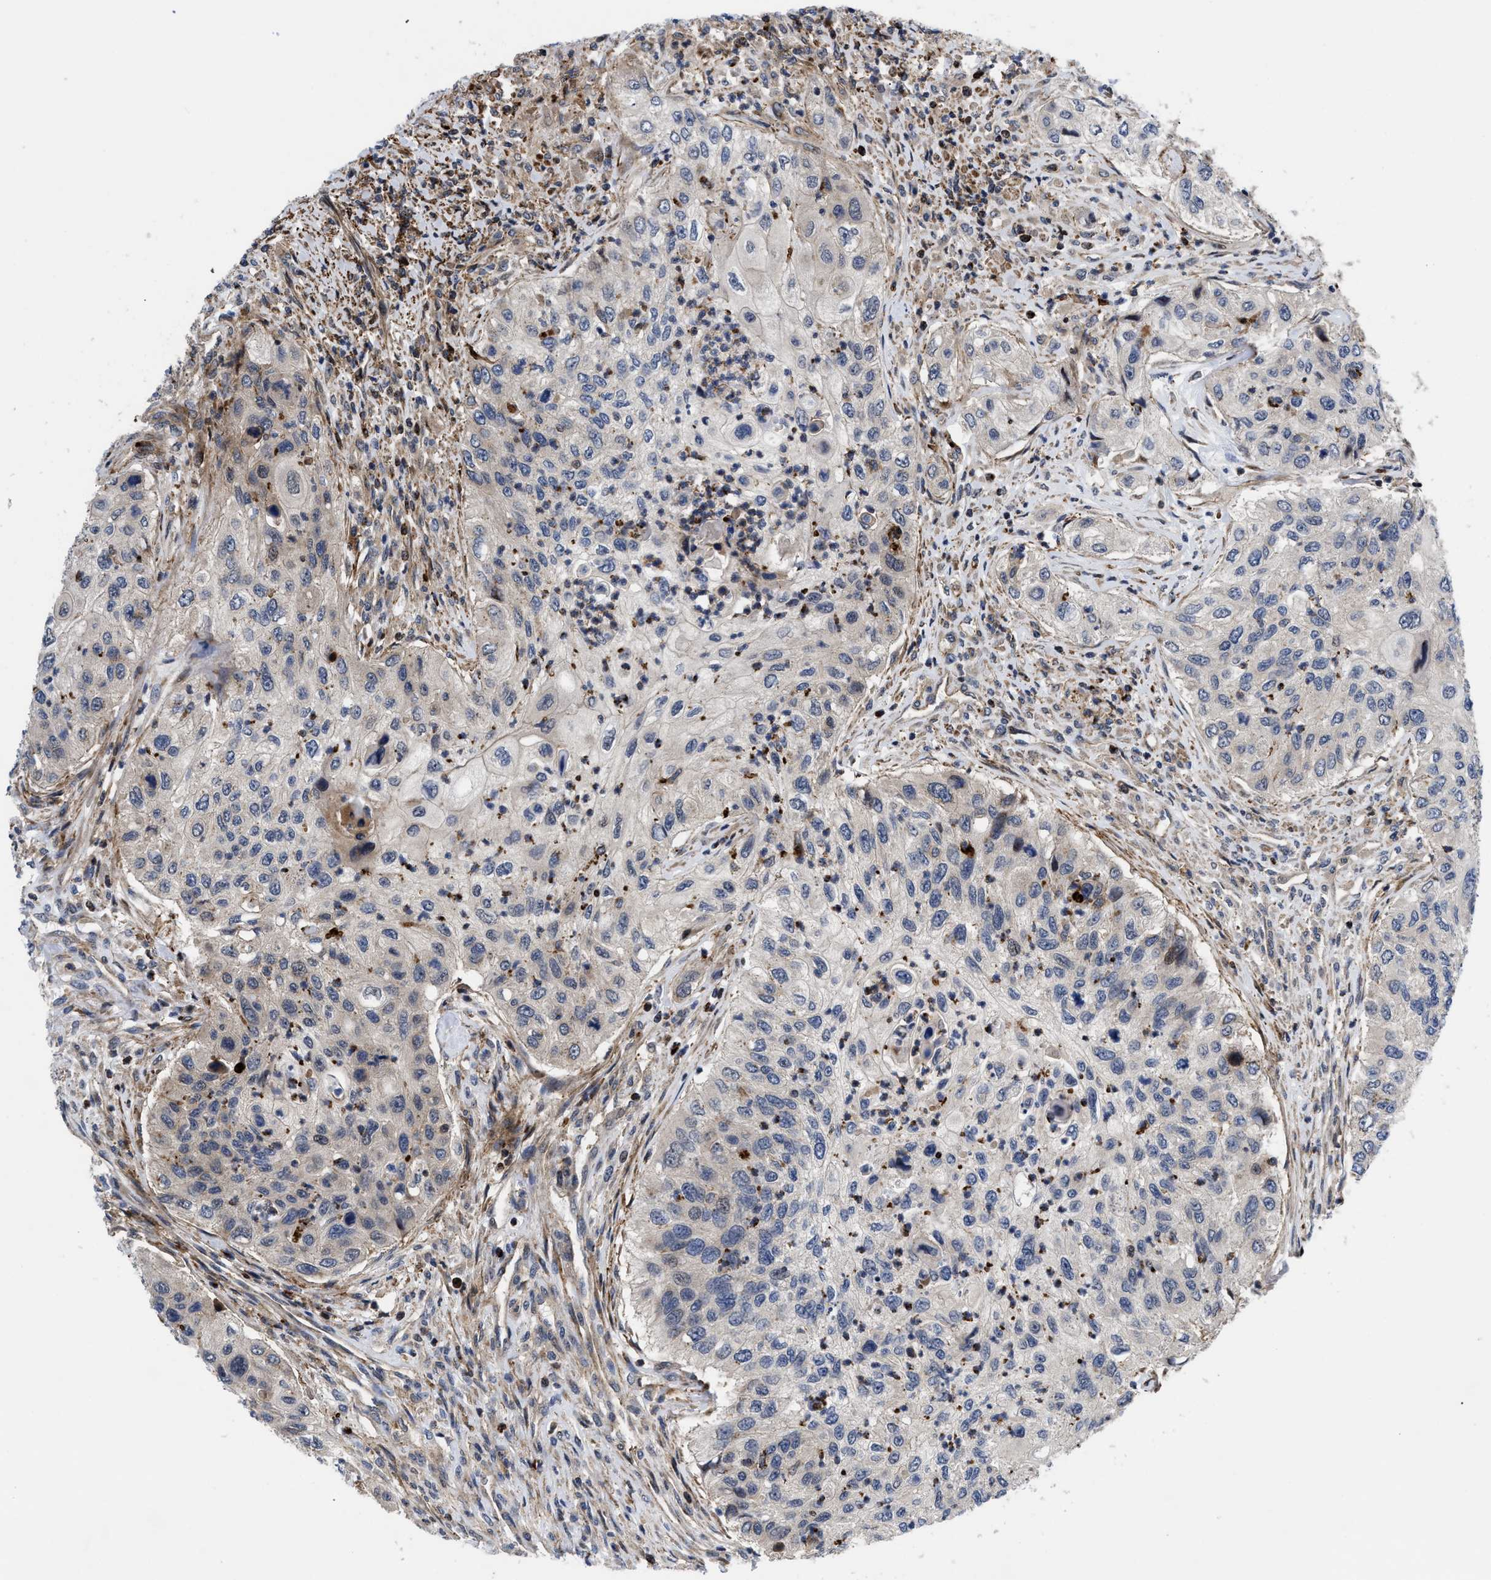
{"staining": {"intensity": "weak", "quantity": "<25%", "location": "cytoplasmic/membranous"}, "tissue": "urothelial cancer", "cell_type": "Tumor cells", "image_type": "cancer", "snomed": [{"axis": "morphology", "description": "Urothelial carcinoma, High grade"}, {"axis": "topography", "description": "Urinary bladder"}], "caption": "Immunohistochemistry of human urothelial carcinoma (high-grade) displays no expression in tumor cells. (DAB immunohistochemistry, high magnification).", "gene": "SPAST", "patient": {"sex": "female", "age": 60}}